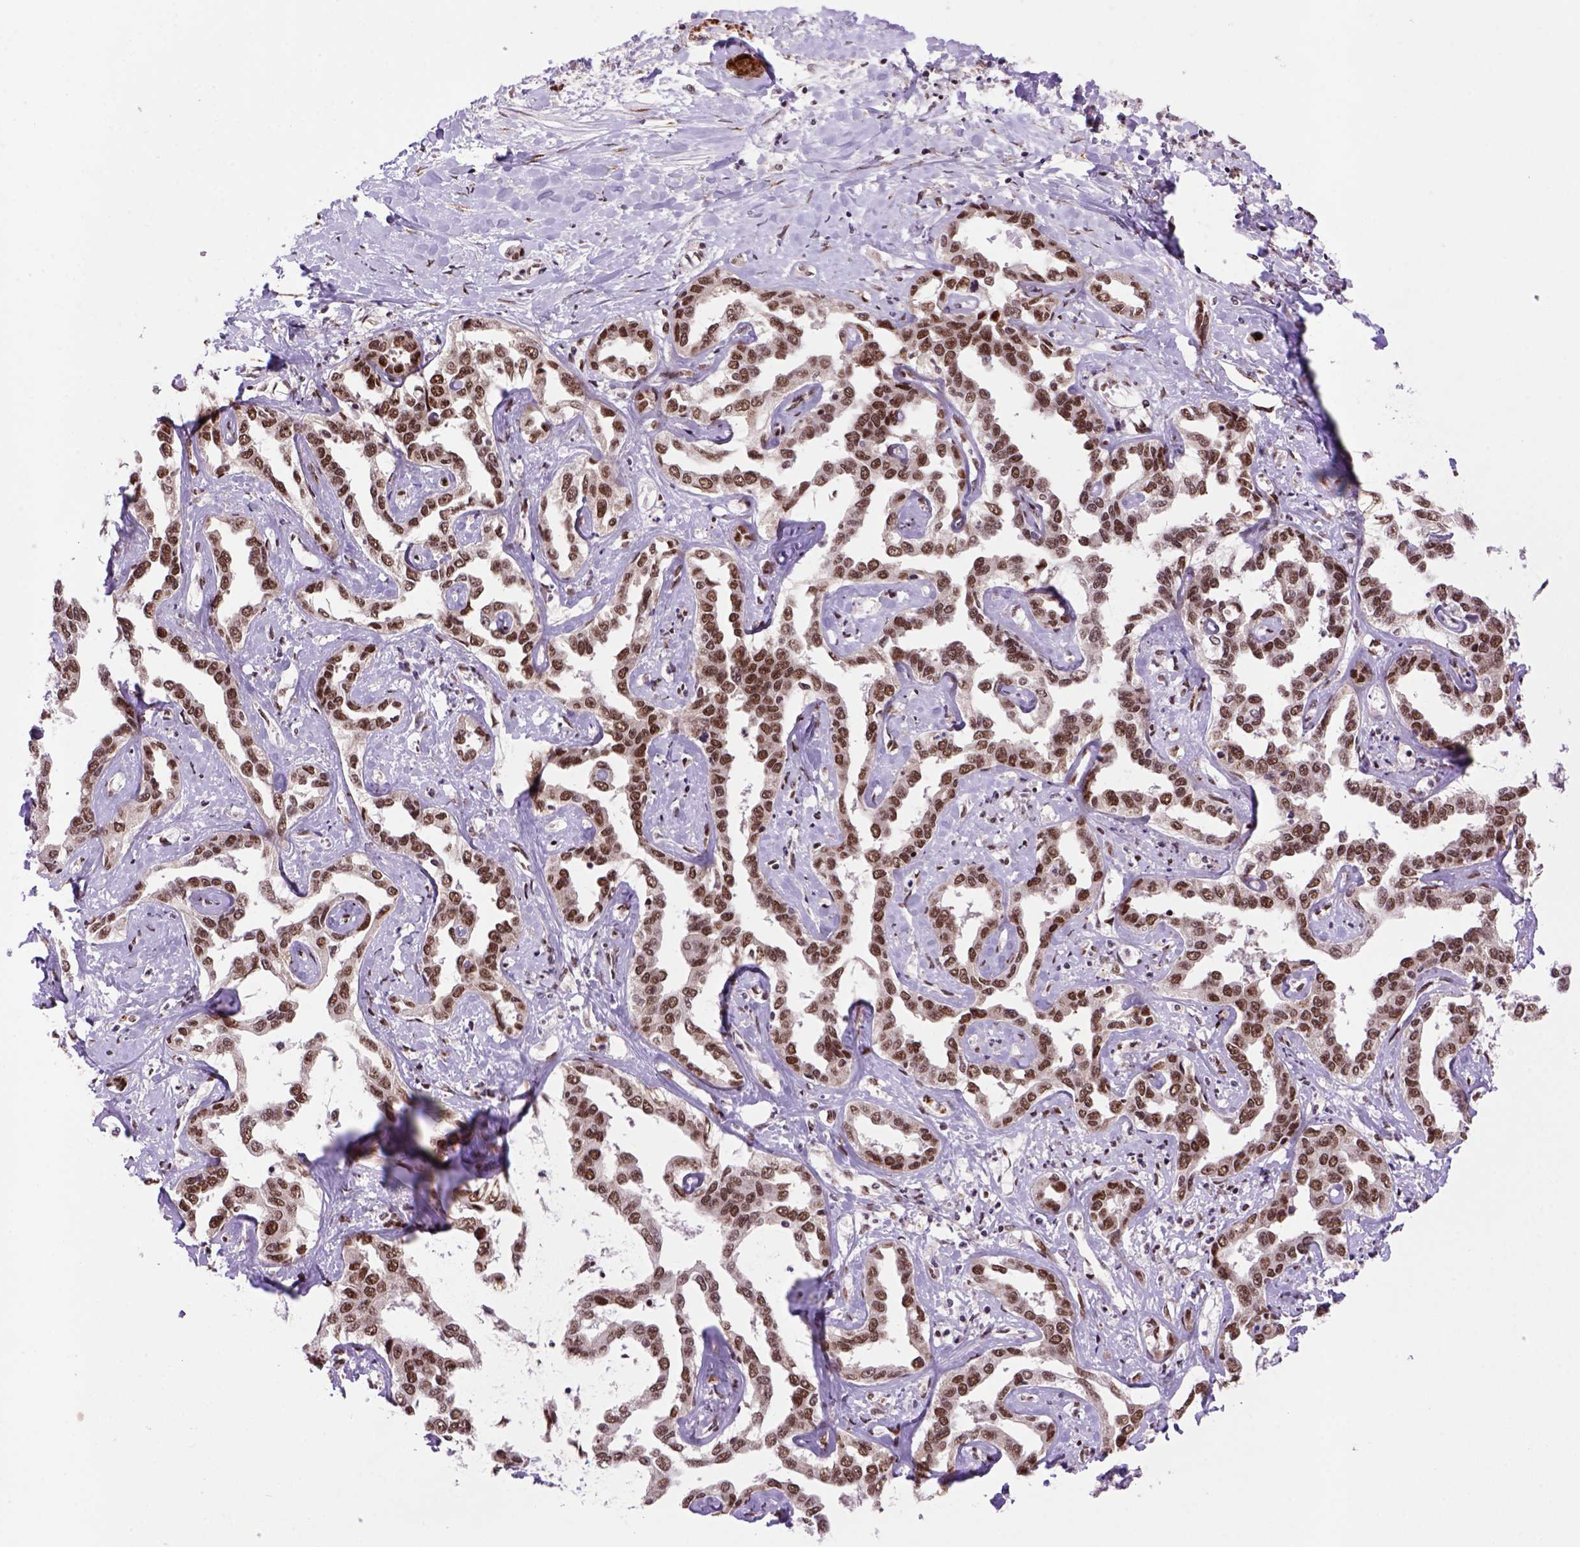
{"staining": {"intensity": "moderate", "quantity": ">75%", "location": "nuclear"}, "tissue": "liver cancer", "cell_type": "Tumor cells", "image_type": "cancer", "snomed": [{"axis": "morphology", "description": "Cholangiocarcinoma"}, {"axis": "topography", "description": "Liver"}], "caption": "Cholangiocarcinoma (liver) stained with a protein marker exhibits moderate staining in tumor cells.", "gene": "NSMCE2", "patient": {"sex": "male", "age": 59}}